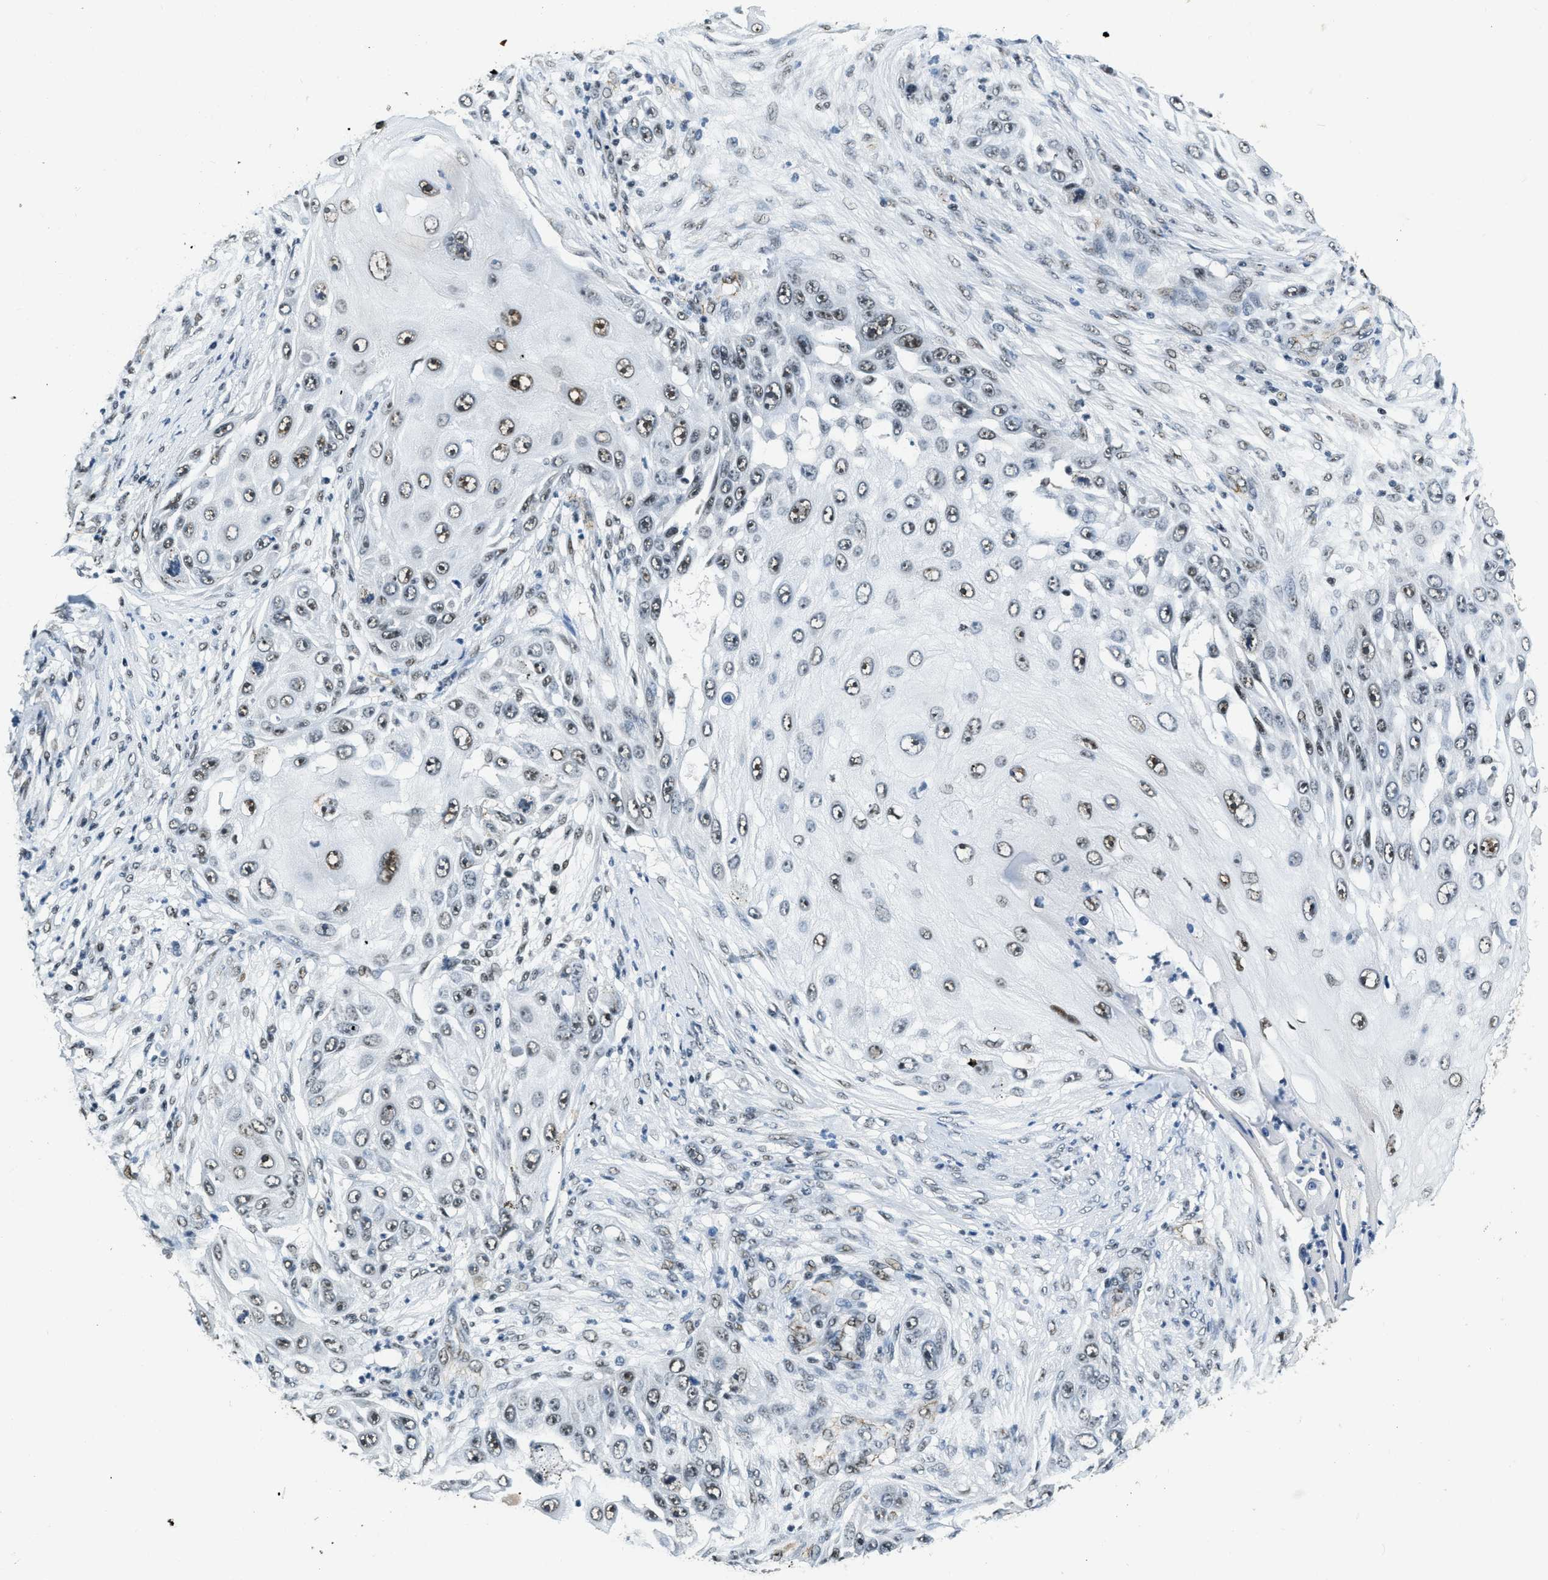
{"staining": {"intensity": "moderate", "quantity": "25%-75%", "location": "nuclear"}, "tissue": "skin cancer", "cell_type": "Tumor cells", "image_type": "cancer", "snomed": [{"axis": "morphology", "description": "Squamous cell carcinoma, NOS"}, {"axis": "topography", "description": "Skin"}], "caption": "Skin cancer (squamous cell carcinoma) stained with DAB (3,3'-diaminobenzidine) IHC demonstrates medium levels of moderate nuclear positivity in about 25%-75% of tumor cells. (DAB (3,3'-diaminobenzidine) IHC, brown staining for protein, blue staining for nuclei).", "gene": "CCNE1", "patient": {"sex": "female", "age": 44}}